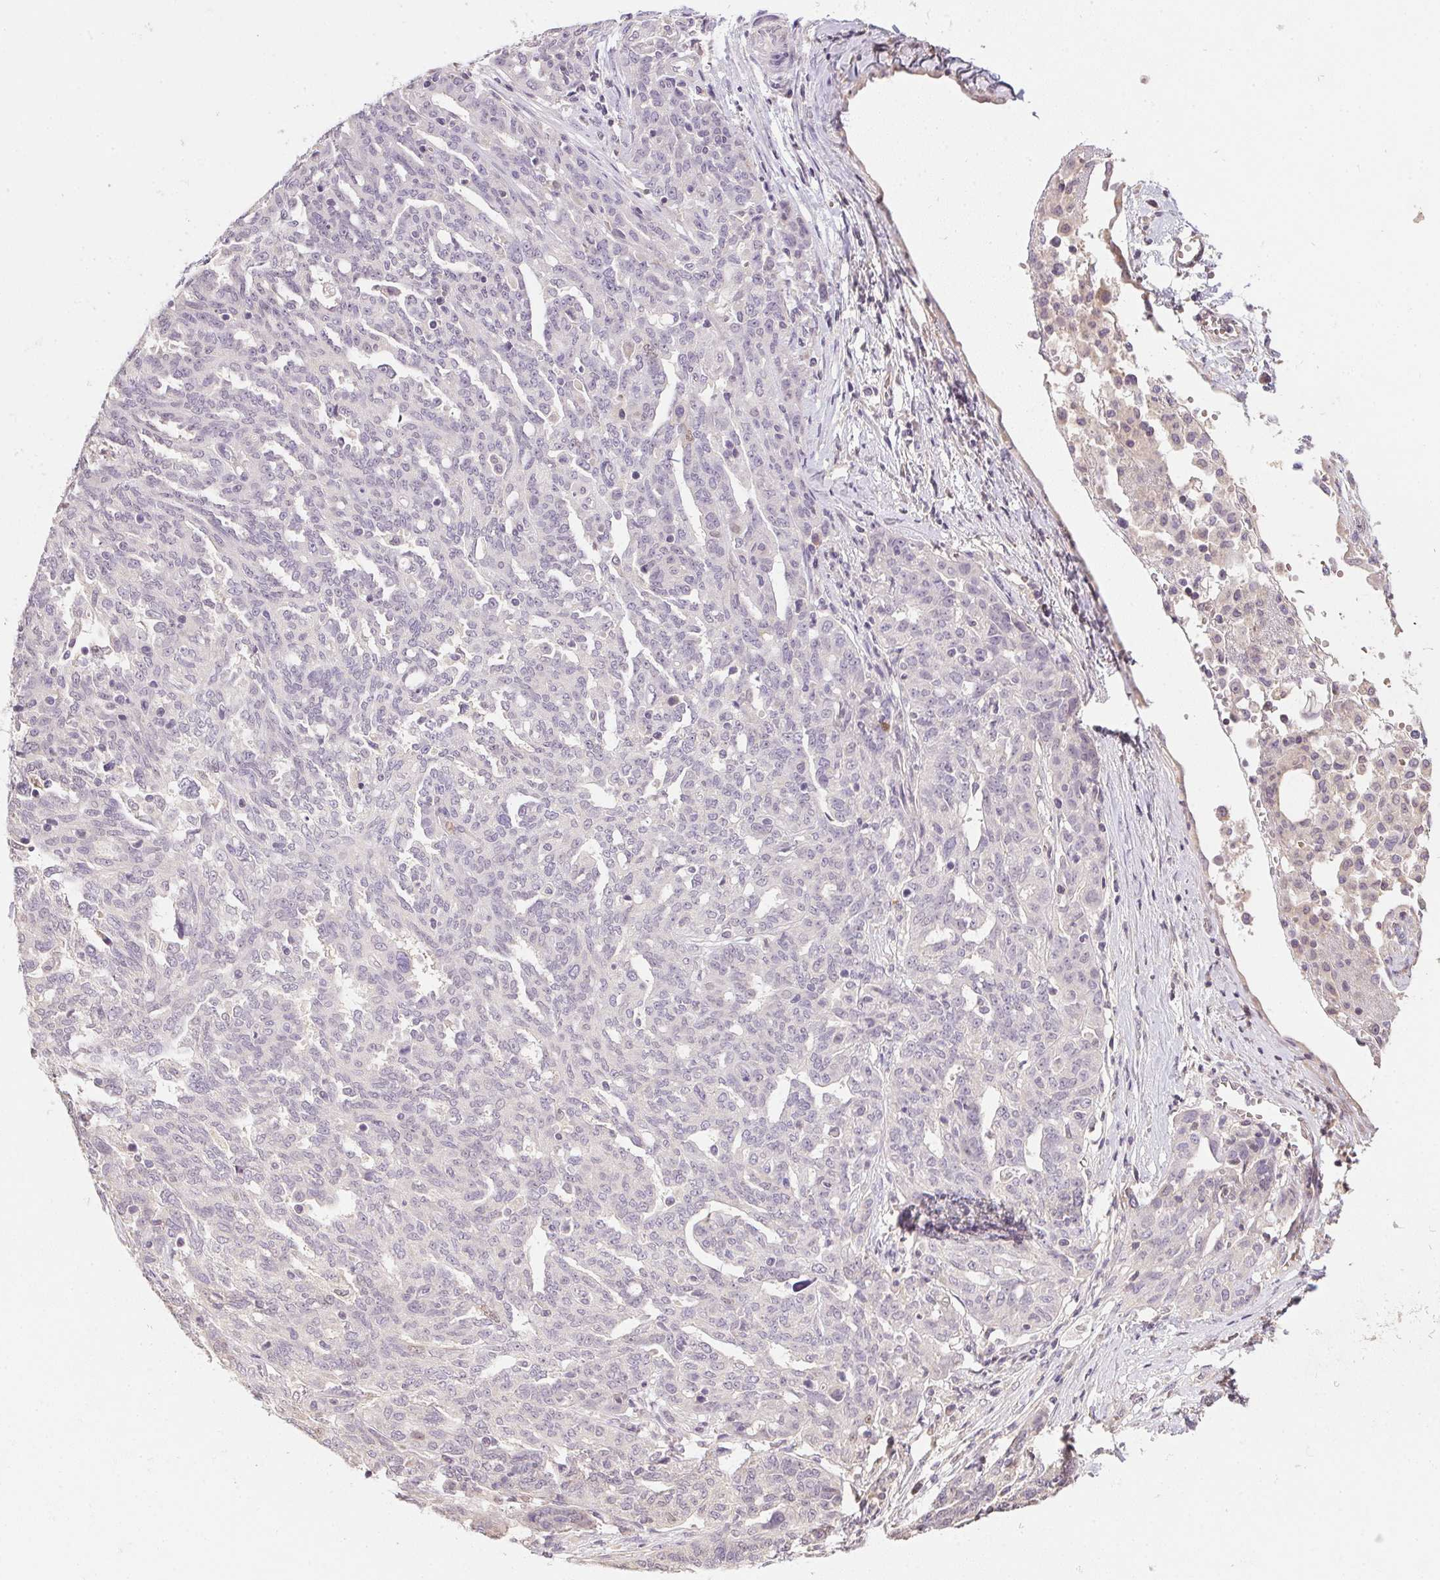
{"staining": {"intensity": "negative", "quantity": "none", "location": "none"}, "tissue": "ovarian cancer", "cell_type": "Tumor cells", "image_type": "cancer", "snomed": [{"axis": "morphology", "description": "Cystadenocarcinoma, serous, NOS"}, {"axis": "topography", "description": "Ovary"}], "caption": "Immunohistochemistry of ovarian cancer reveals no staining in tumor cells.", "gene": "ALDH8A1", "patient": {"sex": "female", "age": 67}}